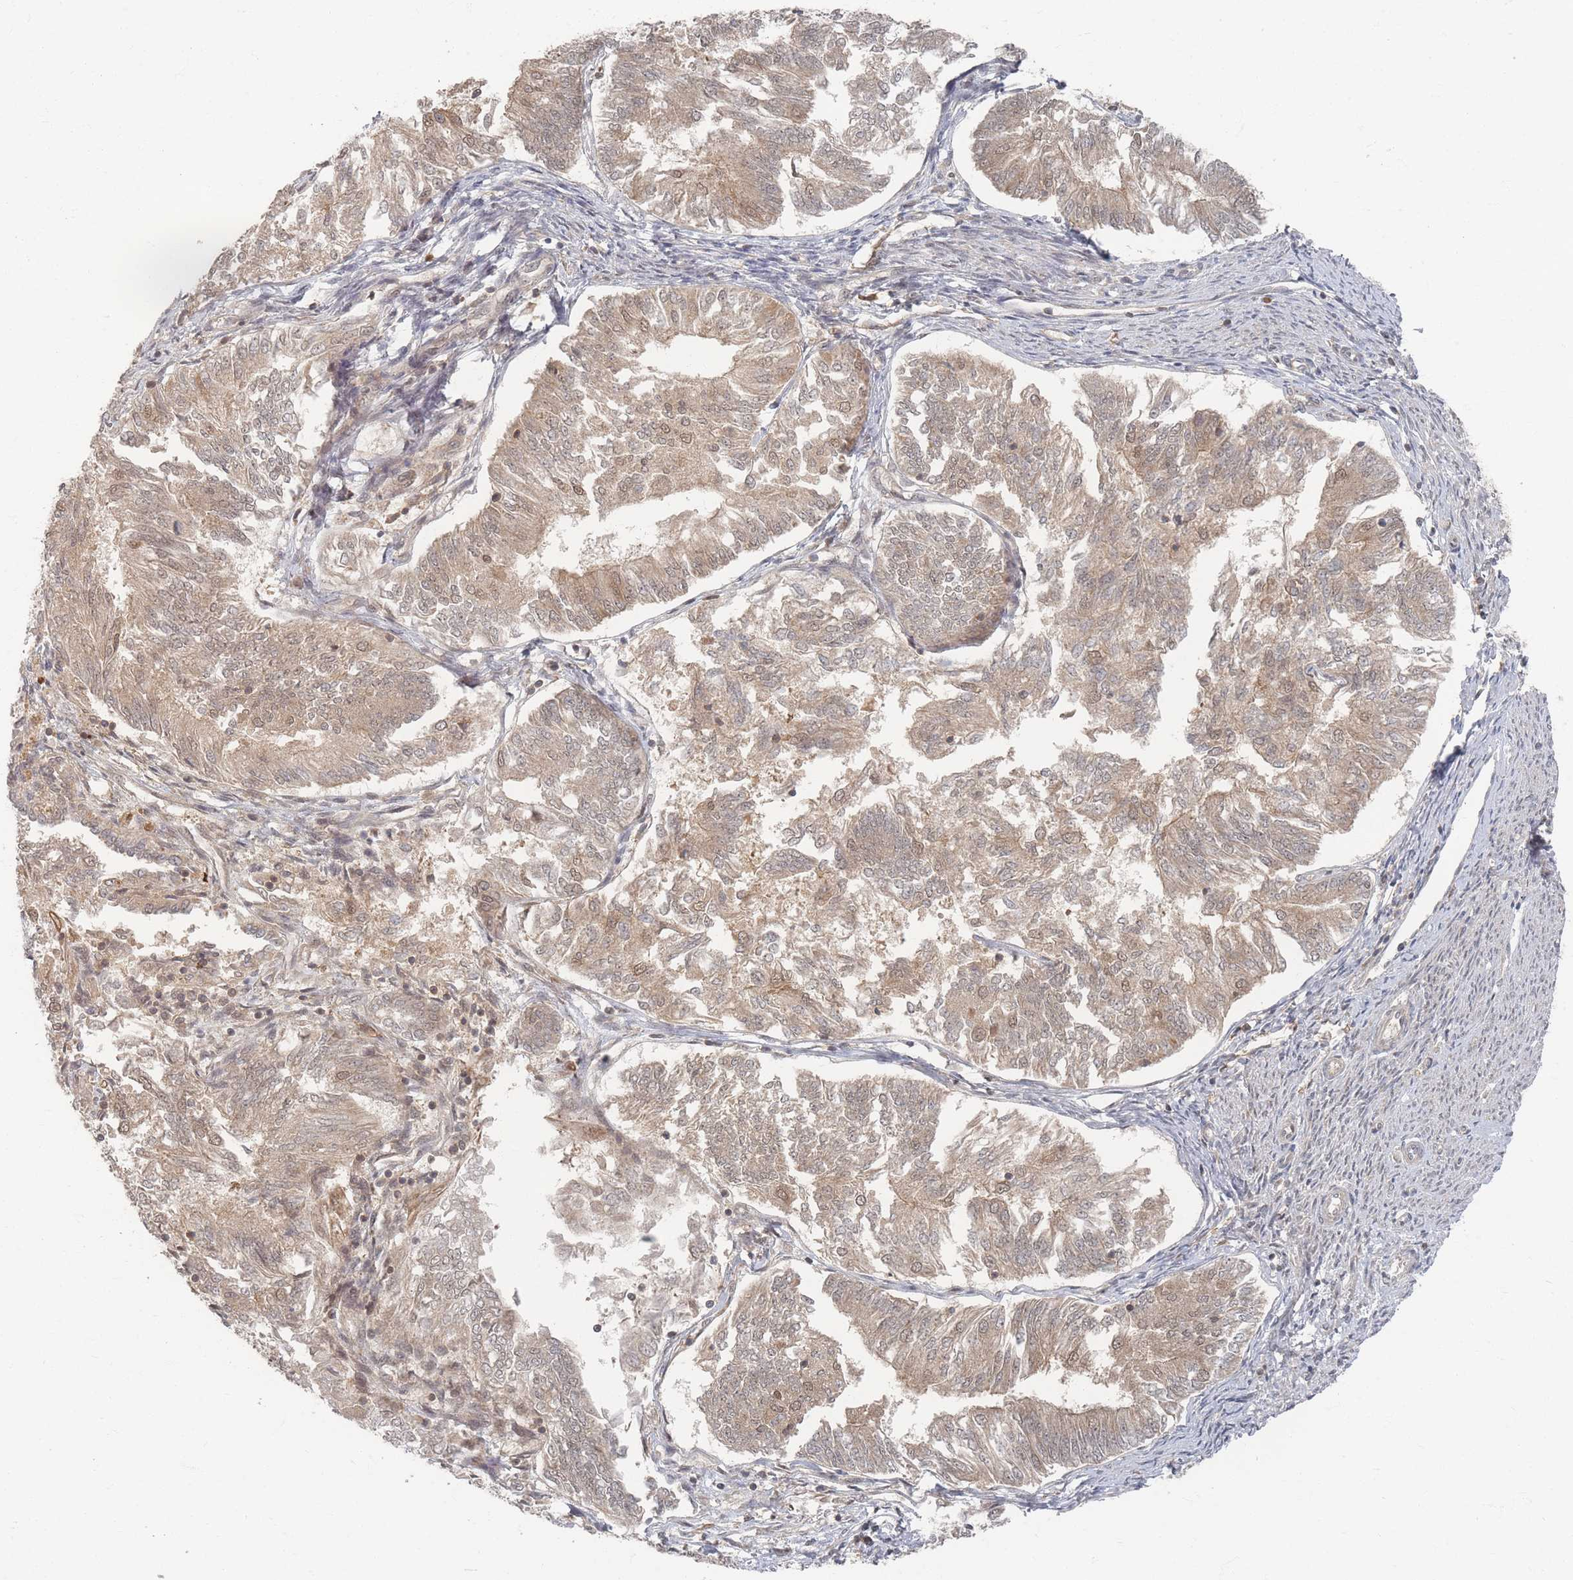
{"staining": {"intensity": "moderate", "quantity": ">75%", "location": "cytoplasmic/membranous,nuclear"}, "tissue": "endometrial cancer", "cell_type": "Tumor cells", "image_type": "cancer", "snomed": [{"axis": "morphology", "description": "Adenocarcinoma, NOS"}, {"axis": "topography", "description": "Endometrium"}], "caption": "IHC (DAB (3,3'-diaminobenzidine)) staining of endometrial cancer (adenocarcinoma) shows moderate cytoplasmic/membranous and nuclear protein positivity in approximately >75% of tumor cells.", "gene": "PSMD9", "patient": {"sex": "female", "age": 58}}